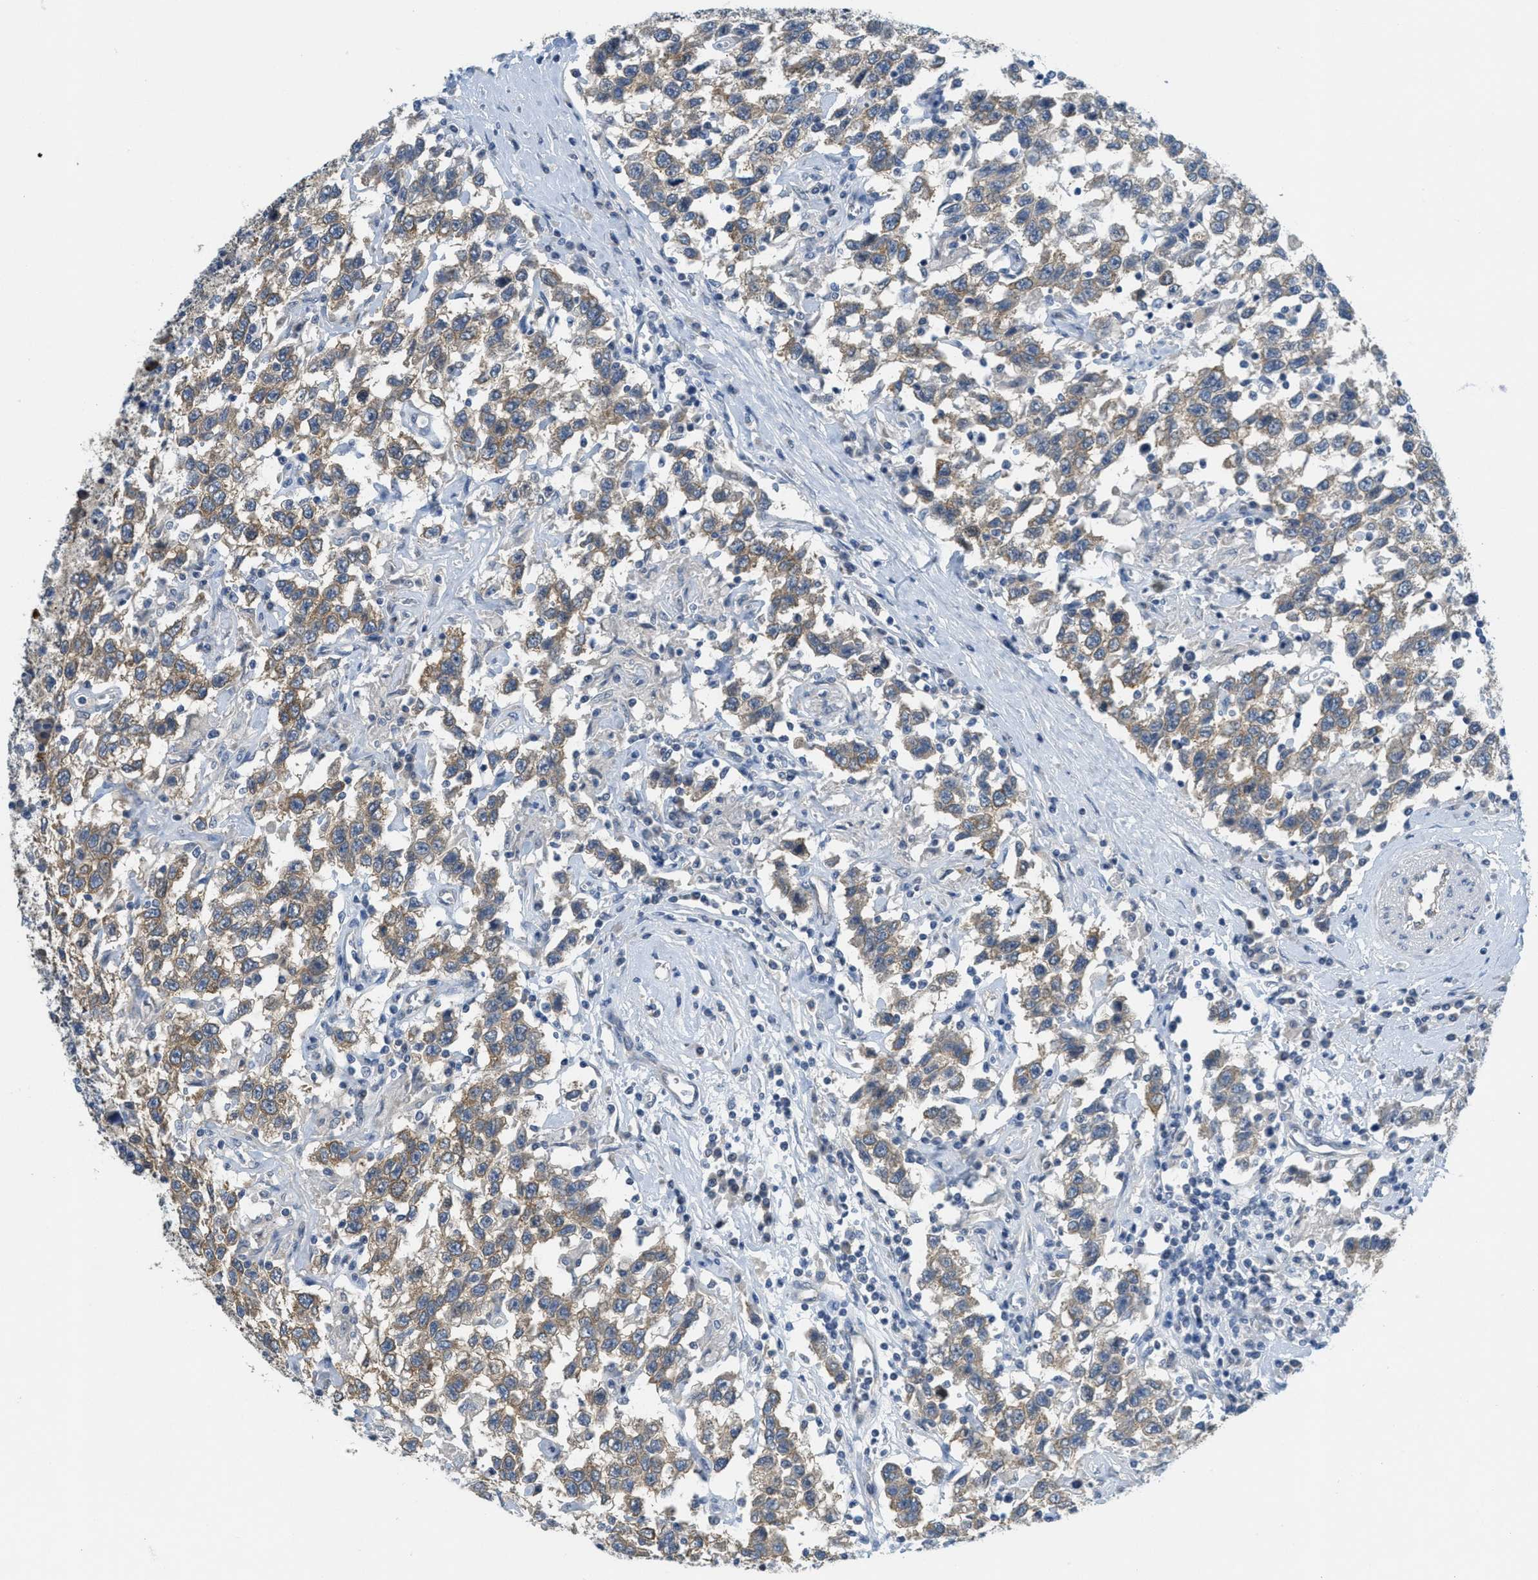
{"staining": {"intensity": "moderate", "quantity": ">75%", "location": "cytoplasmic/membranous"}, "tissue": "testis cancer", "cell_type": "Tumor cells", "image_type": "cancer", "snomed": [{"axis": "morphology", "description": "Seminoma, NOS"}, {"axis": "topography", "description": "Testis"}], "caption": "Protein staining displays moderate cytoplasmic/membranous positivity in approximately >75% of tumor cells in testis cancer. The protein is stained brown, and the nuclei are stained in blue (DAB (3,3'-diaminobenzidine) IHC with brightfield microscopy, high magnification).", "gene": "ZFYVE9", "patient": {"sex": "male", "age": 41}}